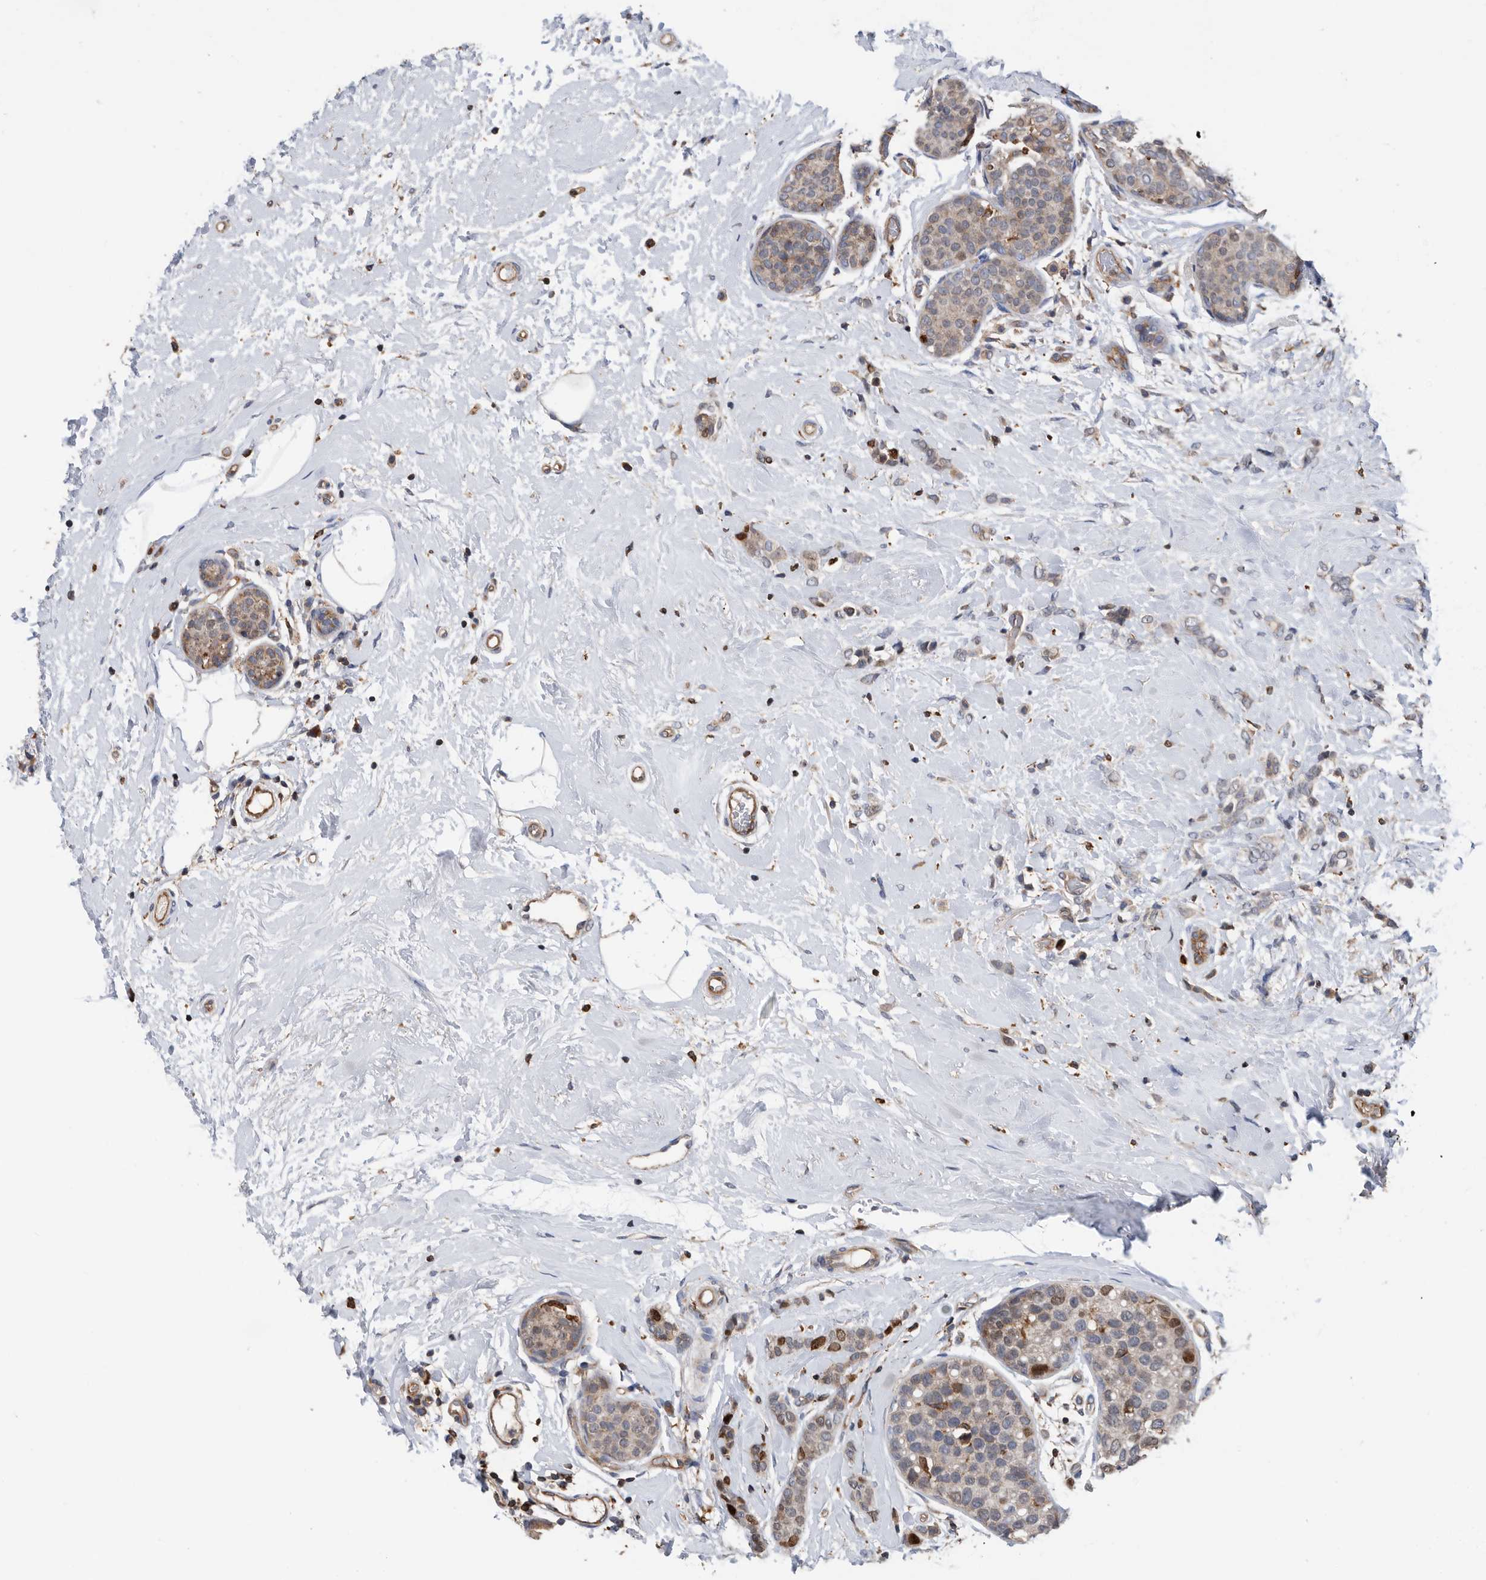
{"staining": {"intensity": "moderate", "quantity": "25%-75%", "location": "cytoplasmic/membranous,nuclear"}, "tissue": "breast cancer", "cell_type": "Tumor cells", "image_type": "cancer", "snomed": [{"axis": "morphology", "description": "Lobular carcinoma, in situ"}, {"axis": "morphology", "description": "Lobular carcinoma"}, {"axis": "topography", "description": "Breast"}], "caption": "Breast cancer stained for a protein (brown) demonstrates moderate cytoplasmic/membranous and nuclear positive positivity in approximately 25%-75% of tumor cells.", "gene": "ATAD2", "patient": {"sex": "female", "age": 41}}